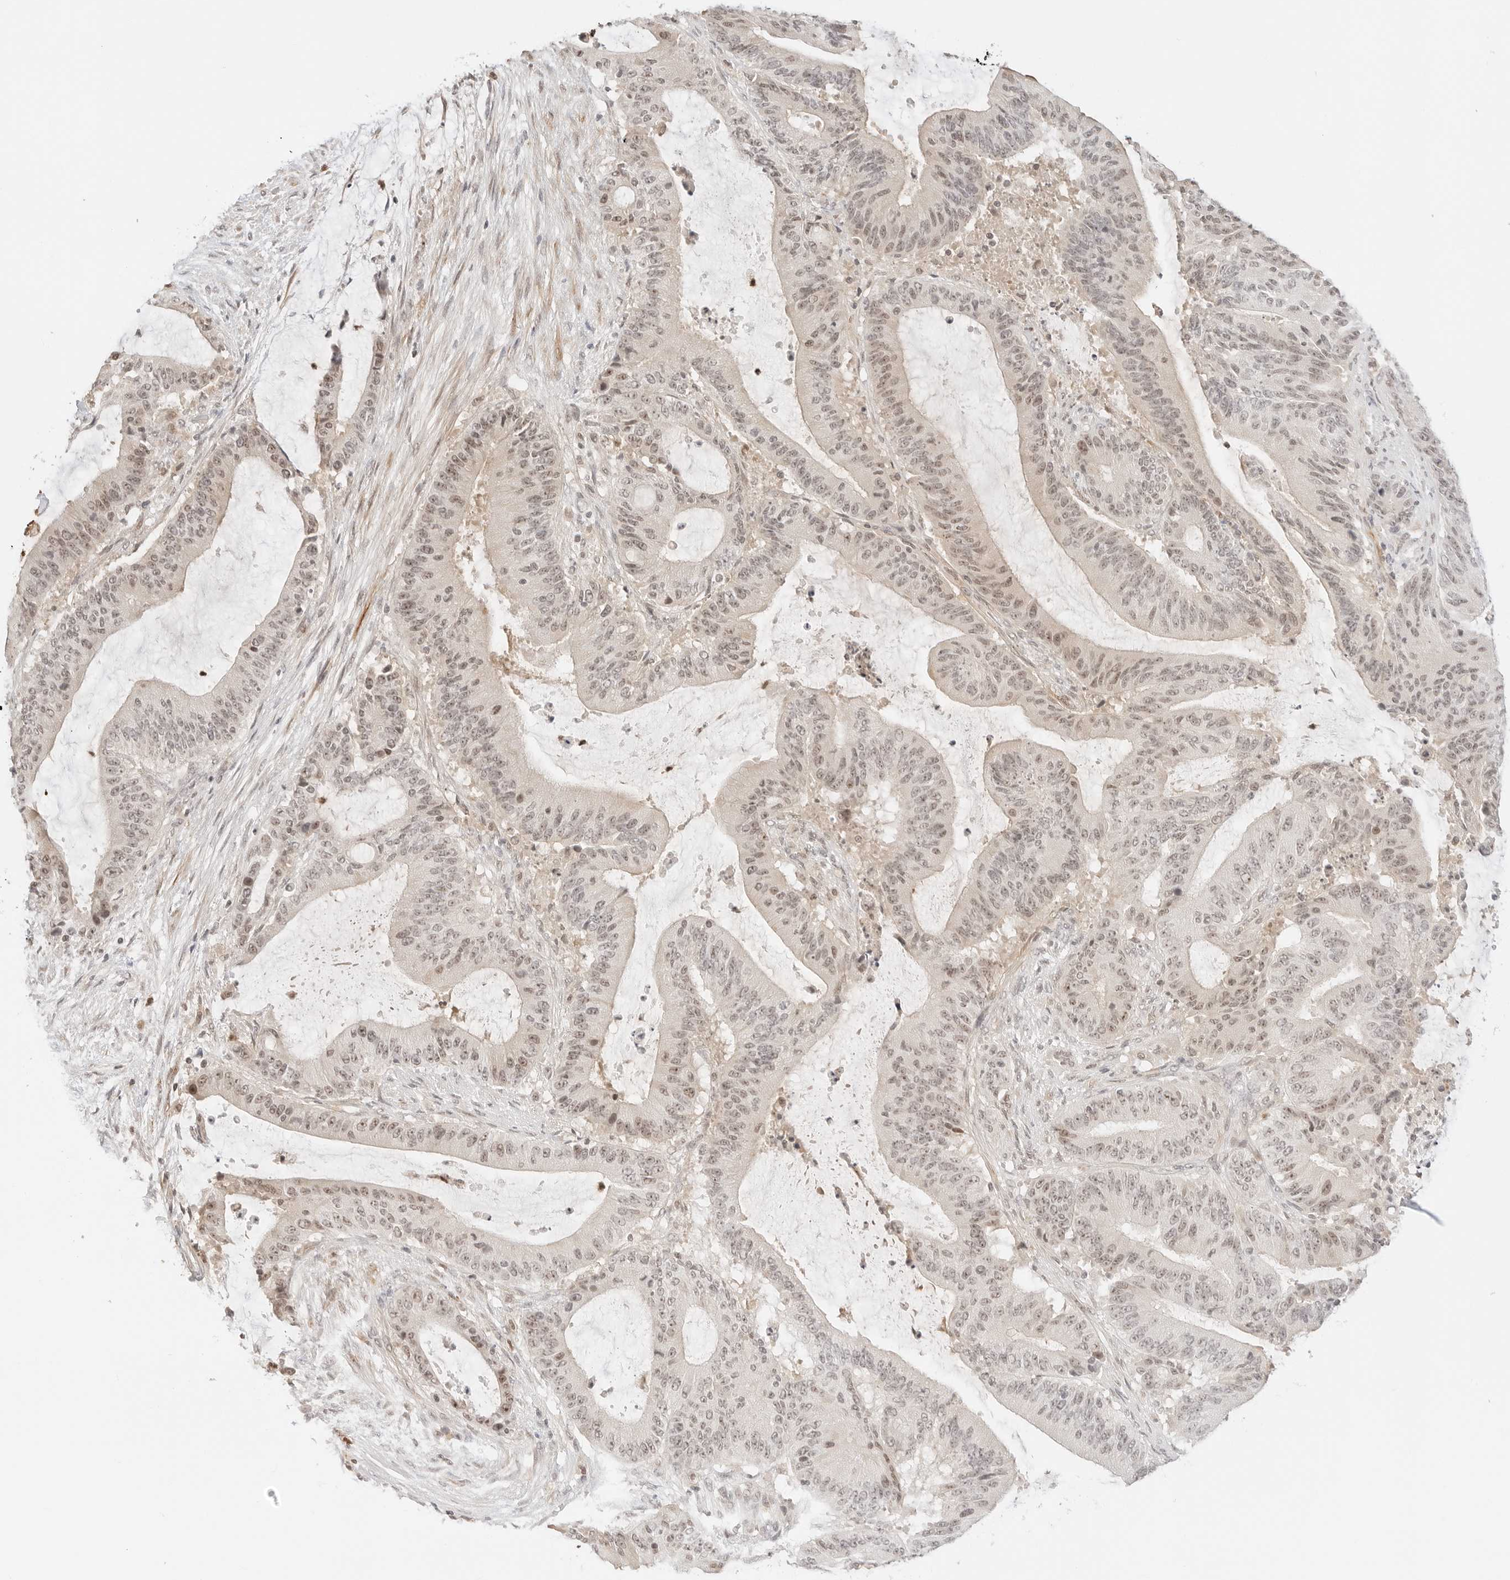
{"staining": {"intensity": "moderate", "quantity": "<25%", "location": "nuclear"}, "tissue": "liver cancer", "cell_type": "Tumor cells", "image_type": "cancer", "snomed": [{"axis": "morphology", "description": "Normal tissue, NOS"}, {"axis": "morphology", "description": "Cholangiocarcinoma"}, {"axis": "topography", "description": "Liver"}, {"axis": "topography", "description": "Peripheral nerve tissue"}], "caption": "Immunohistochemistry micrograph of neoplastic tissue: human cholangiocarcinoma (liver) stained using IHC reveals low levels of moderate protein expression localized specifically in the nuclear of tumor cells, appearing as a nuclear brown color.", "gene": "RPS6KL1", "patient": {"sex": "female", "age": 73}}